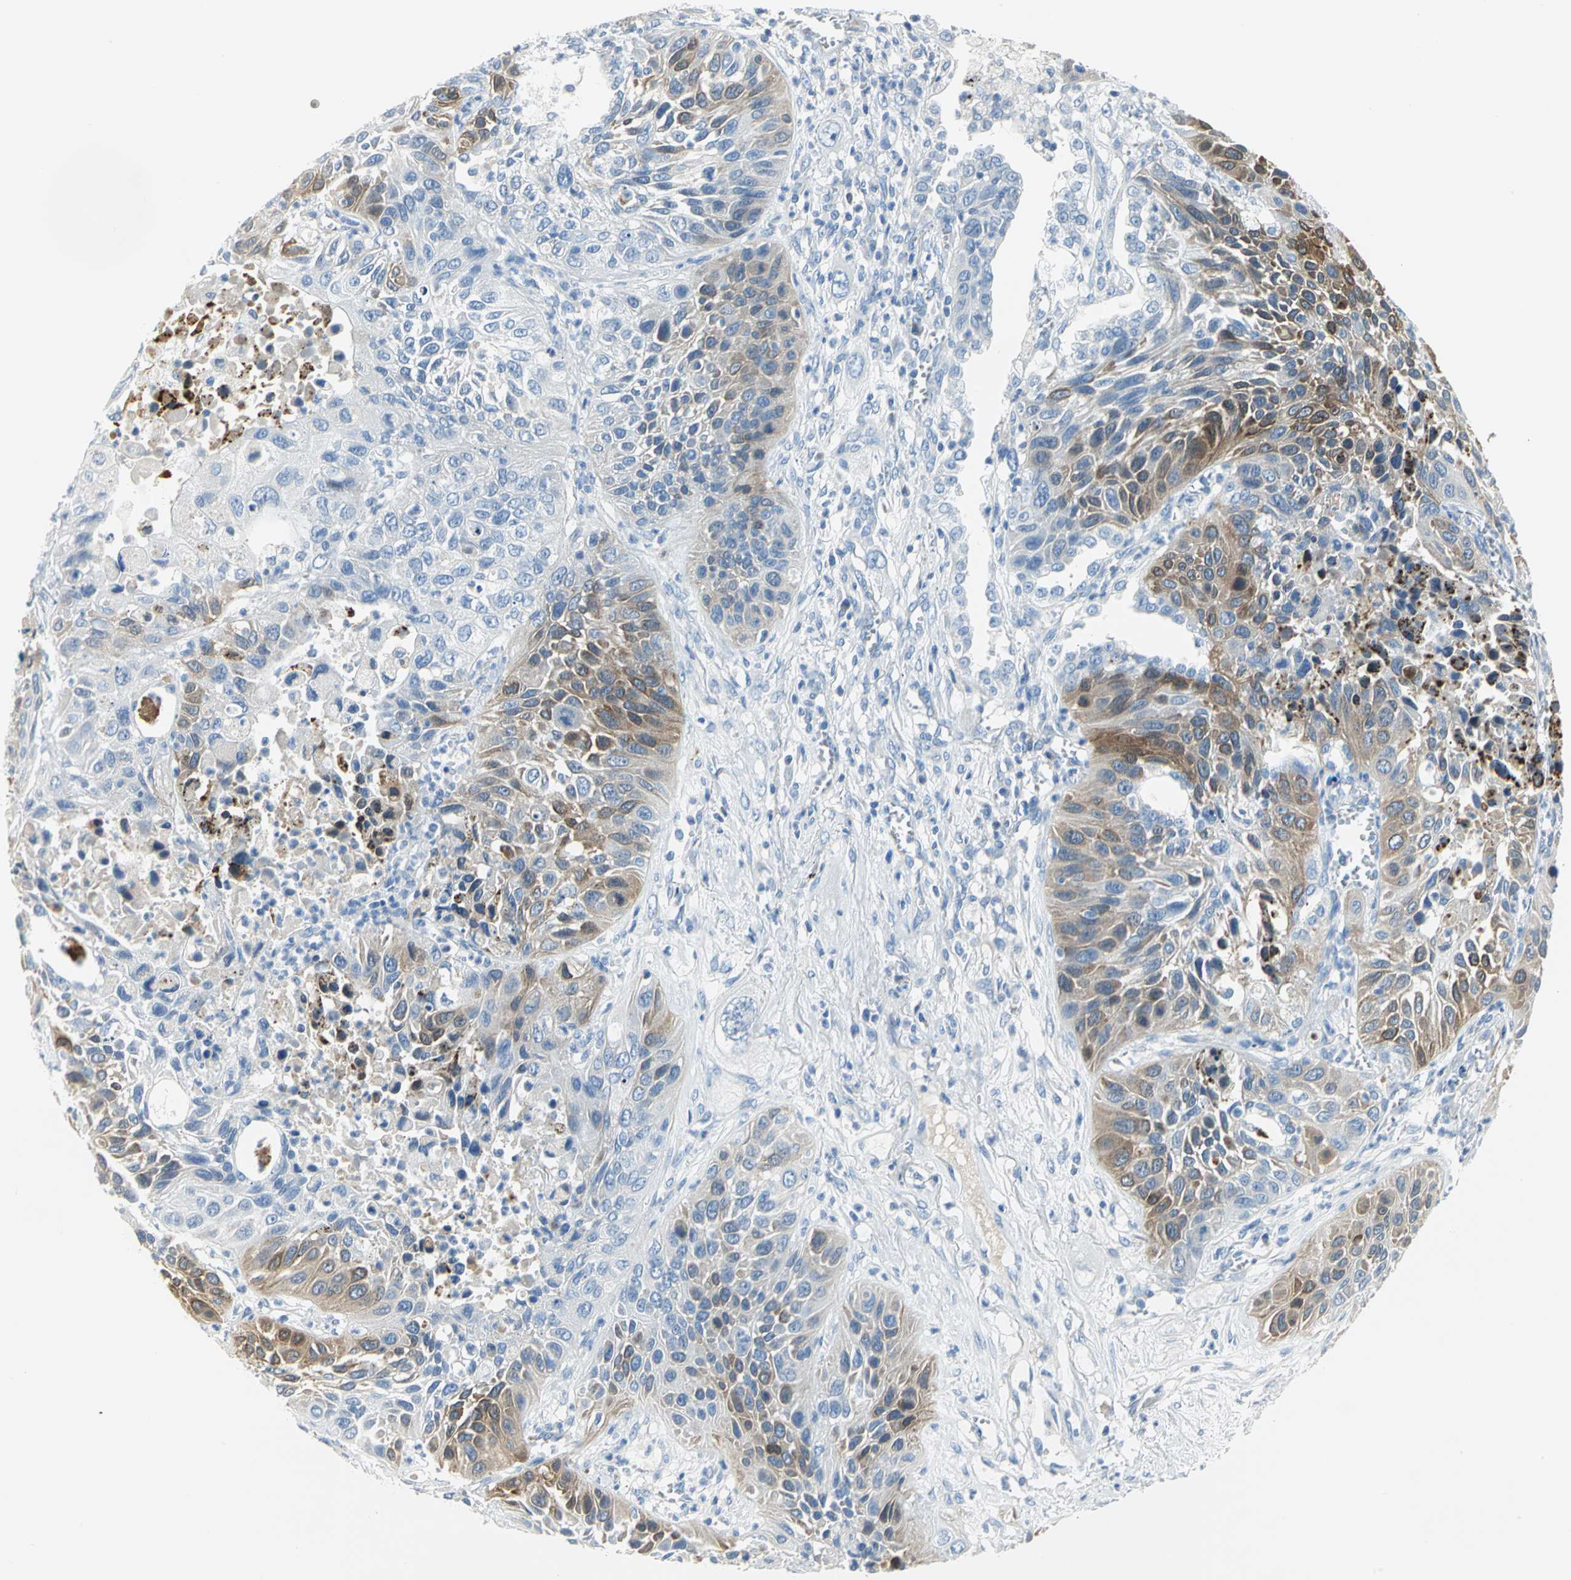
{"staining": {"intensity": "moderate", "quantity": "25%-75%", "location": "cytoplasmic/membranous"}, "tissue": "lung cancer", "cell_type": "Tumor cells", "image_type": "cancer", "snomed": [{"axis": "morphology", "description": "Squamous cell carcinoma, NOS"}, {"axis": "topography", "description": "Lung"}], "caption": "A brown stain labels moderate cytoplasmic/membranous expression of a protein in human lung squamous cell carcinoma tumor cells.", "gene": "ALOX15", "patient": {"sex": "female", "age": 76}}